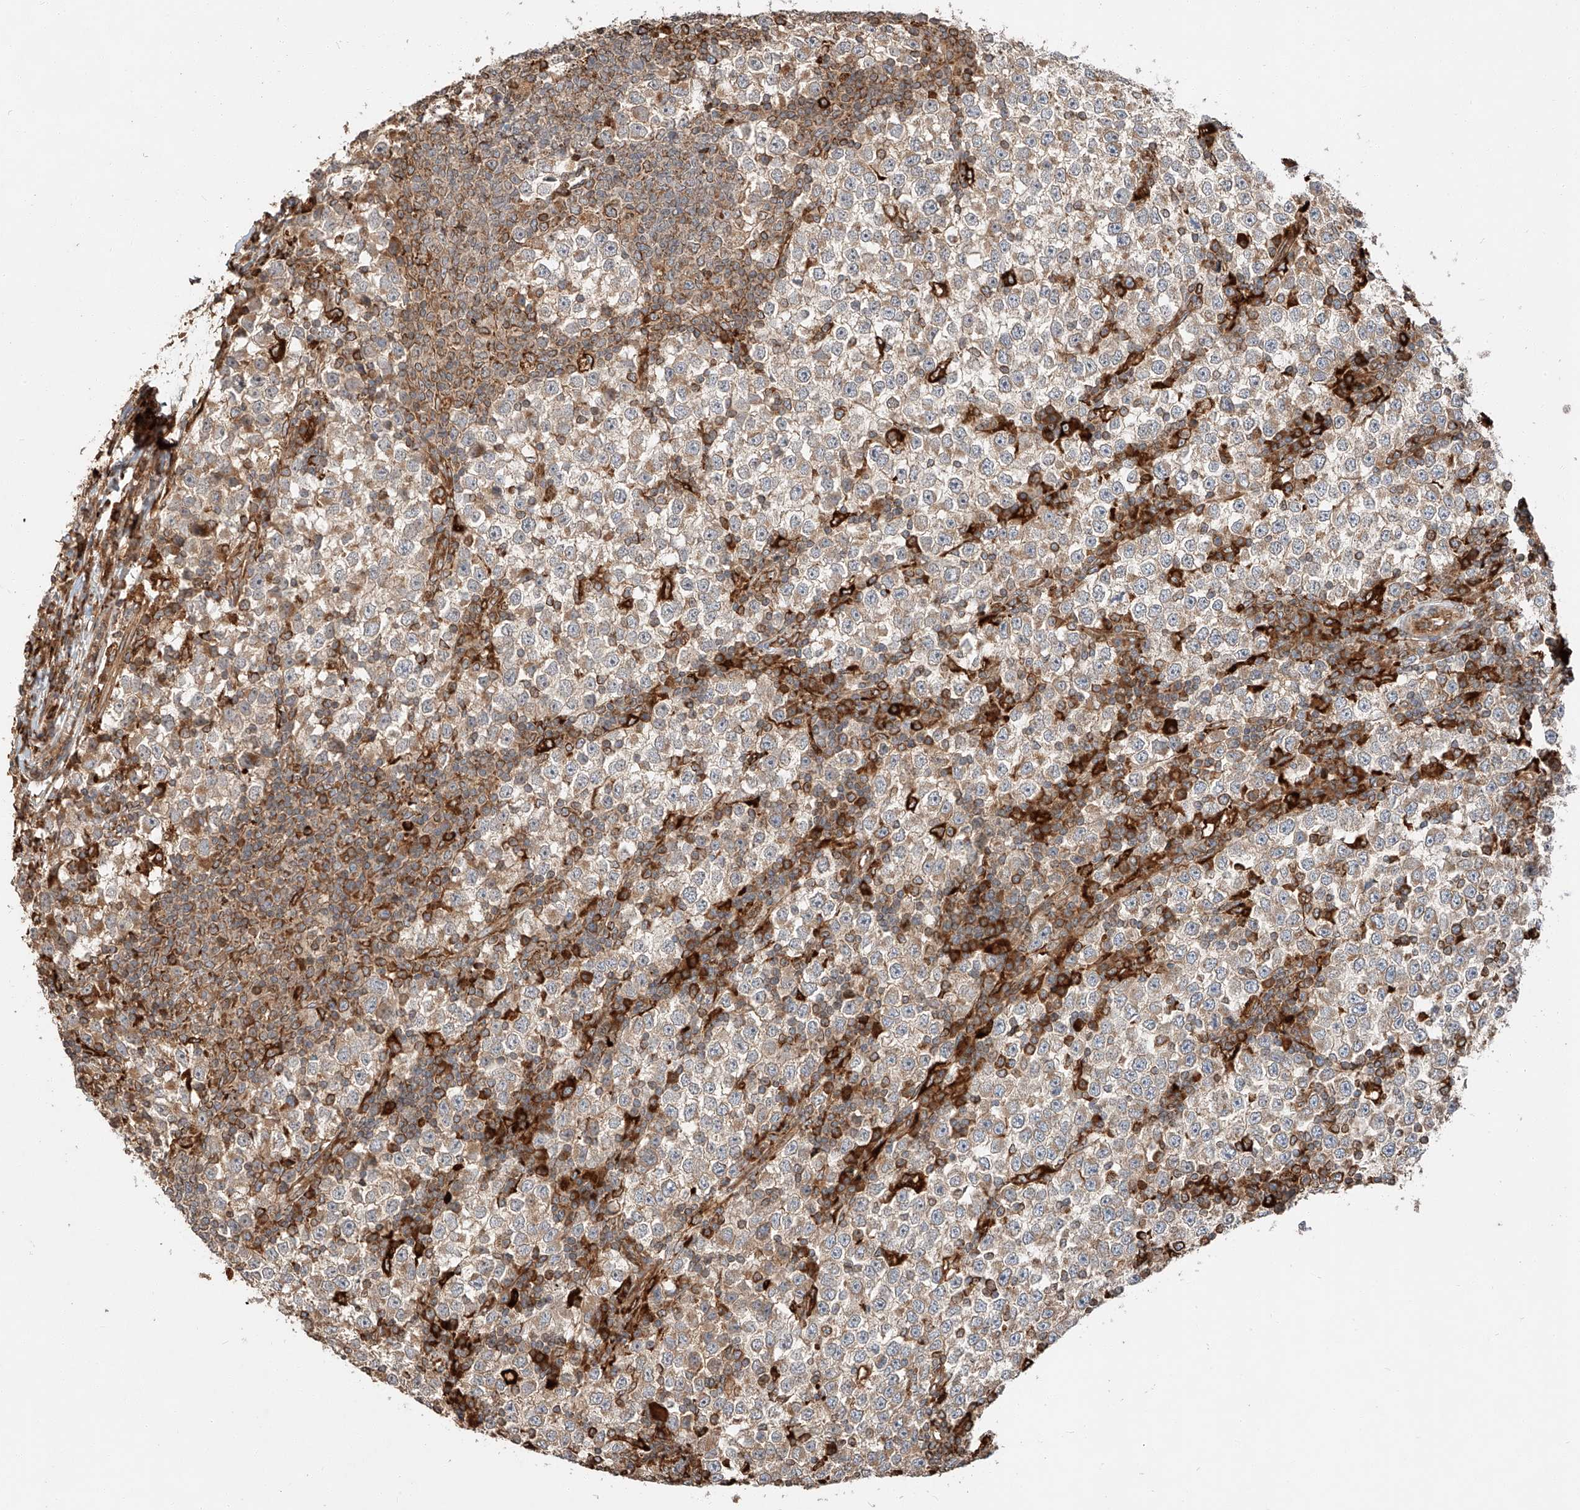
{"staining": {"intensity": "moderate", "quantity": "25%-75%", "location": "cytoplasmic/membranous"}, "tissue": "testis cancer", "cell_type": "Tumor cells", "image_type": "cancer", "snomed": [{"axis": "morphology", "description": "Seminoma, NOS"}, {"axis": "topography", "description": "Testis"}], "caption": "Seminoma (testis) stained with IHC reveals moderate cytoplasmic/membranous expression in about 25%-75% of tumor cells. The protein is stained brown, and the nuclei are stained in blue (DAB (3,3'-diaminobenzidine) IHC with brightfield microscopy, high magnification).", "gene": "ZNF84", "patient": {"sex": "male", "age": 65}}